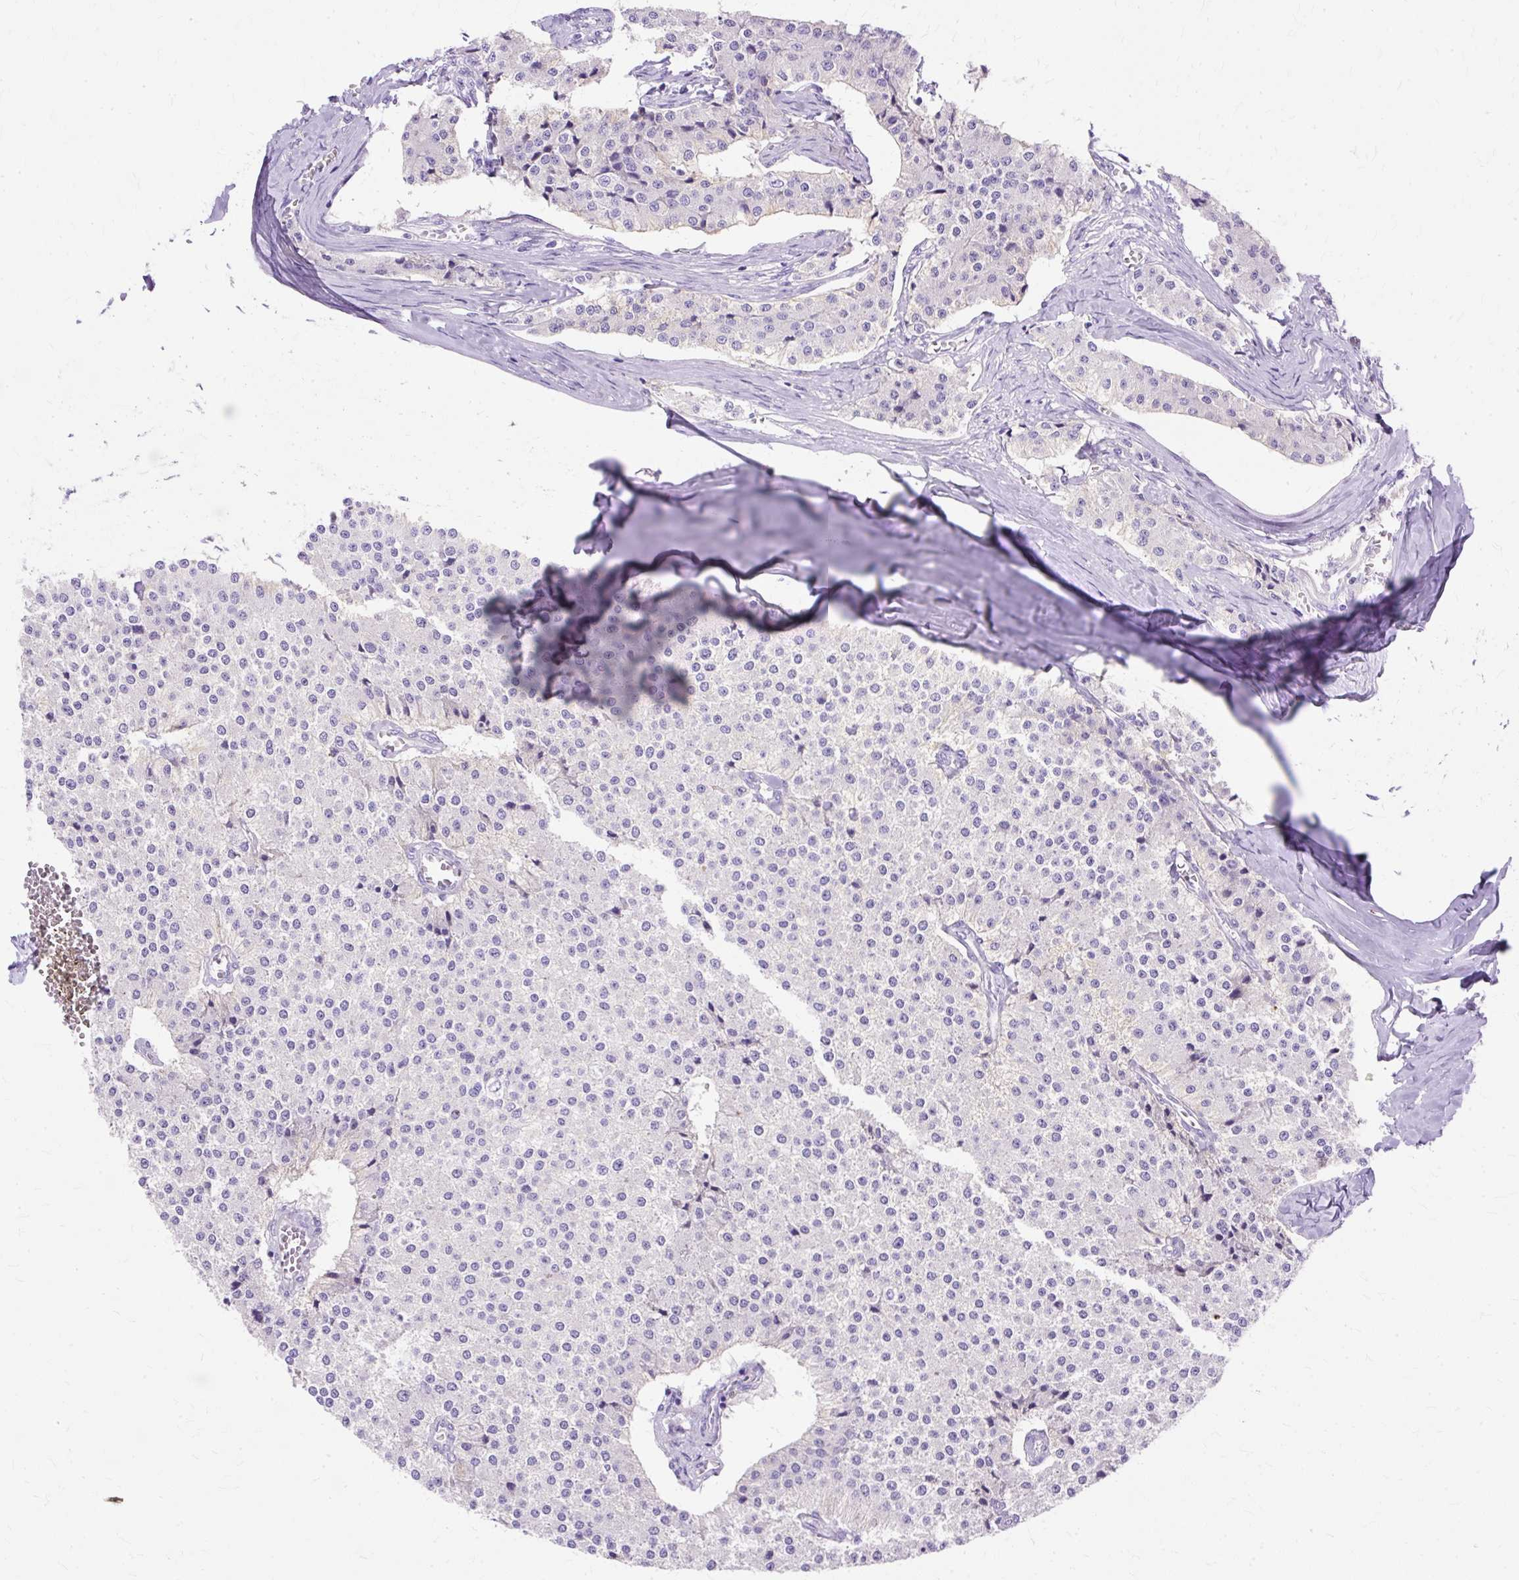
{"staining": {"intensity": "weak", "quantity": "25%-75%", "location": "cytoplasmic/membranous"}, "tissue": "carcinoid", "cell_type": "Tumor cells", "image_type": "cancer", "snomed": [{"axis": "morphology", "description": "Carcinoid, malignant, NOS"}, {"axis": "topography", "description": "Colon"}], "caption": "Approximately 25%-75% of tumor cells in human malignant carcinoid exhibit weak cytoplasmic/membranous protein staining as visualized by brown immunohistochemical staining.", "gene": "MYO6", "patient": {"sex": "female", "age": 52}}